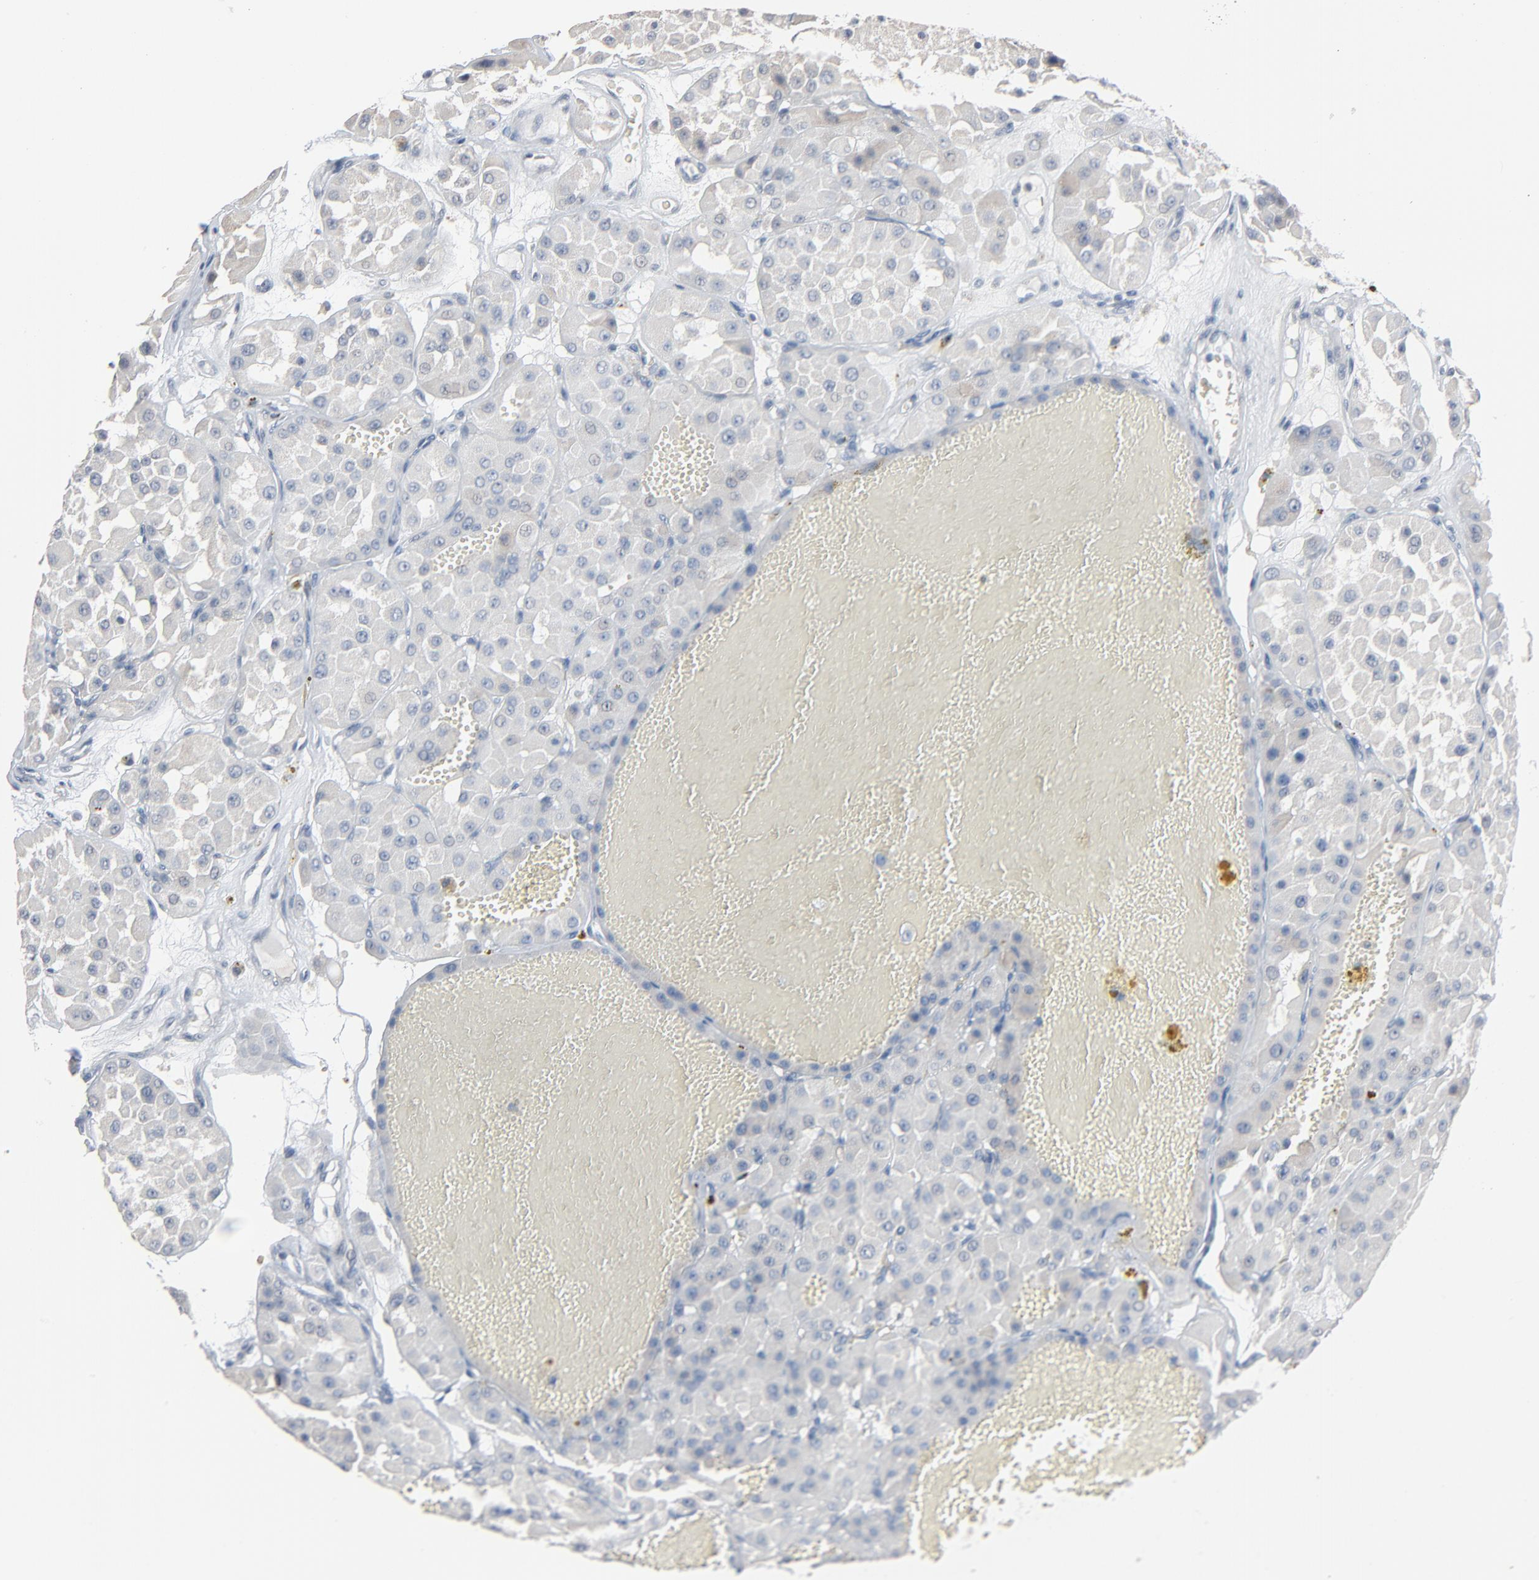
{"staining": {"intensity": "moderate", "quantity": "<25%", "location": "cytoplasmic/membranous"}, "tissue": "renal cancer", "cell_type": "Tumor cells", "image_type": "cancer", "snomed": [{"axis": "morphology", "description": "Adenocarcinoma, uncertain malignant potential"}, {"axis": "topography", "description": "Kidney"}], "caption": "Human renal adenocarcinoma,  uncertain malignant potential stained with a protein marker exhibits moderate staining in tumor cells.", "gene": "SAGE1", "patient": {"sex": "male", "age": 63}}